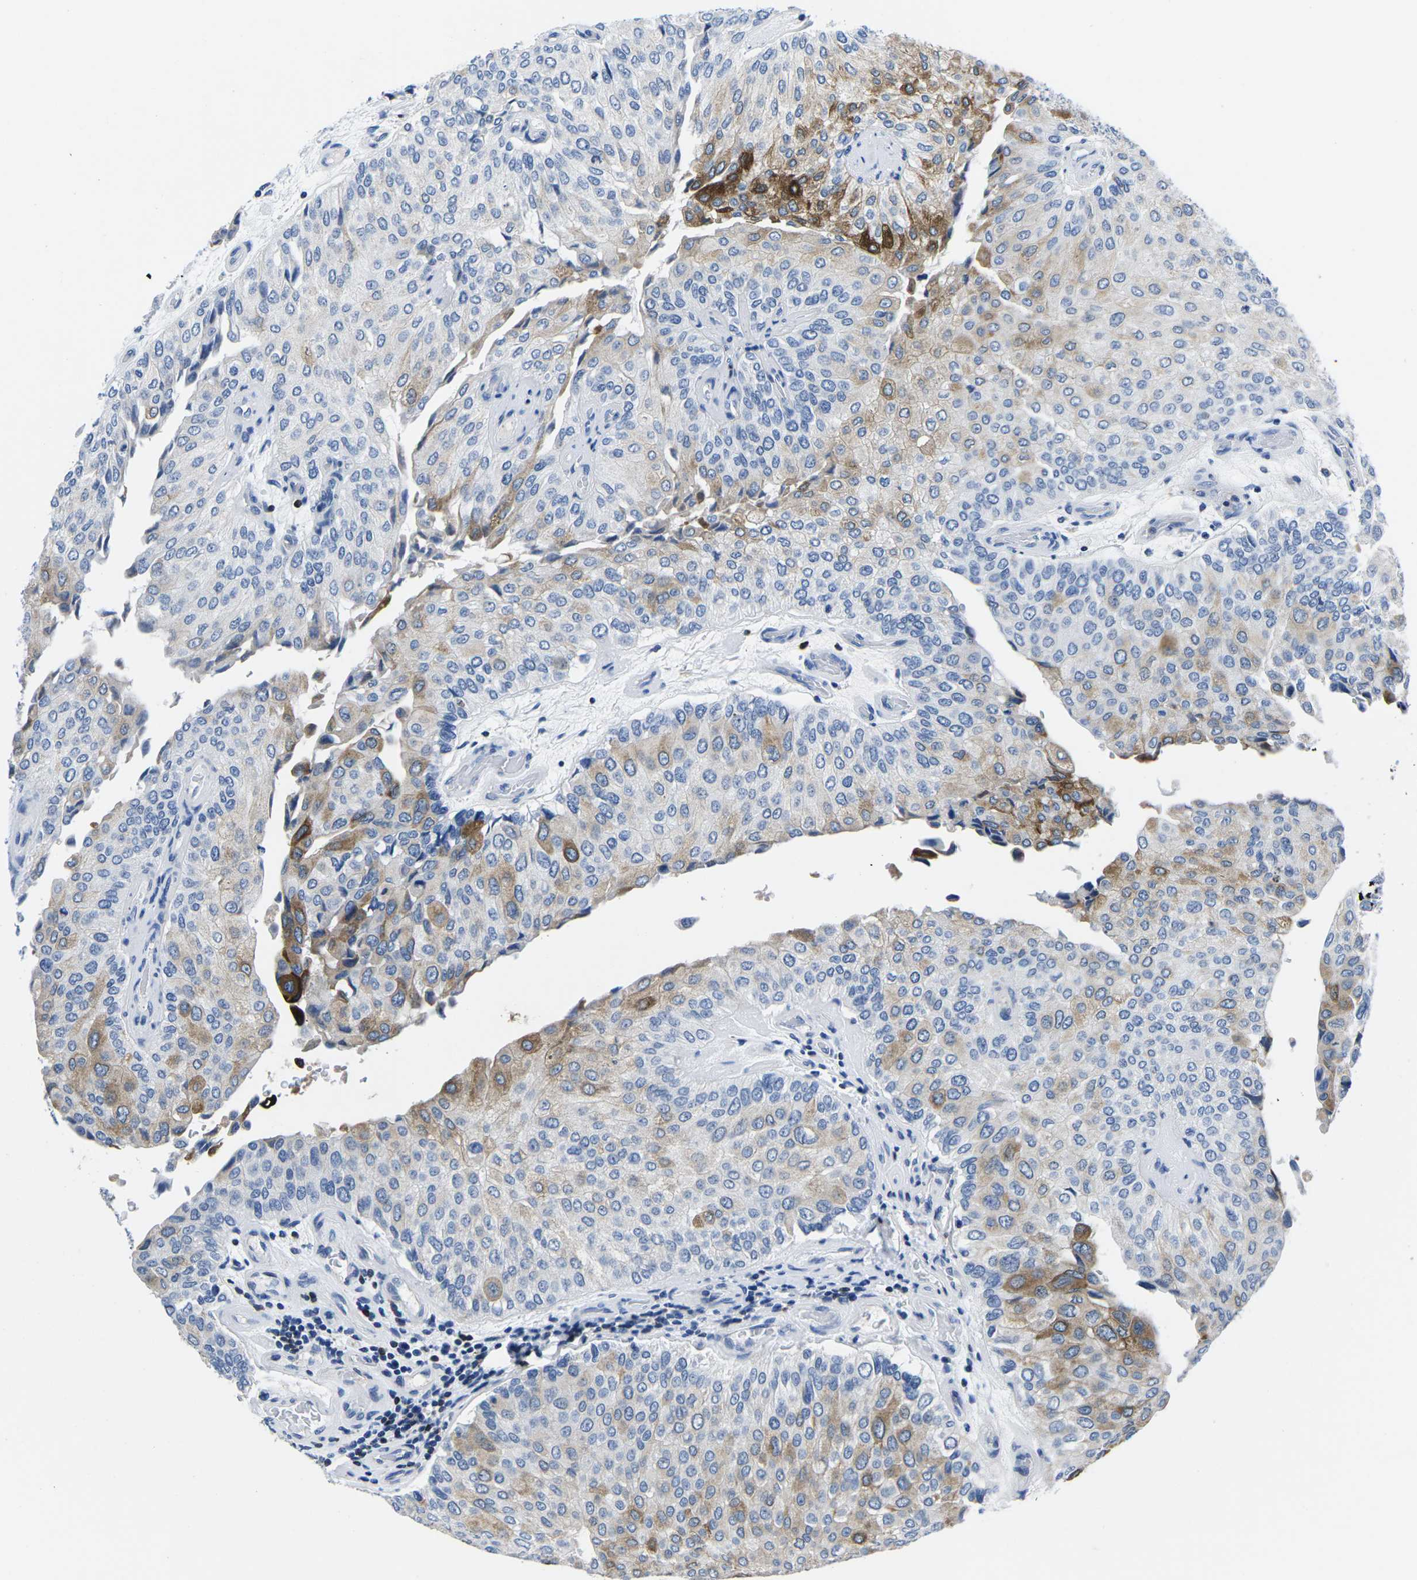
{"staining": {"intensity": "moderate", "quantity": "<25%", "location": "cytoplasmic/membranous"}, "tissue": "urothelial cancer", "cell_type": "Tumor cells", "image_type": "cancer", "snomed": [{"axis": "morphology", "description": "Urothelial carcinoma, High grade"}, {"axis": "topography", "description": "Kidney"}, {"axis": "topography", "description": "Urinary bladder"}], "caption": "High-grade urothelial carcinoma was stained to show a protein in brown. There is low levels of moderate cytoplasmic/membranous expression in approximately <25% of tumor cells. Using DAB (brown) and hematoxylin (blue) stains, captured at high magnification using brightfield microscopy.", "gene": "CTSW", "patient": {"sex": "male", "age": 77}}